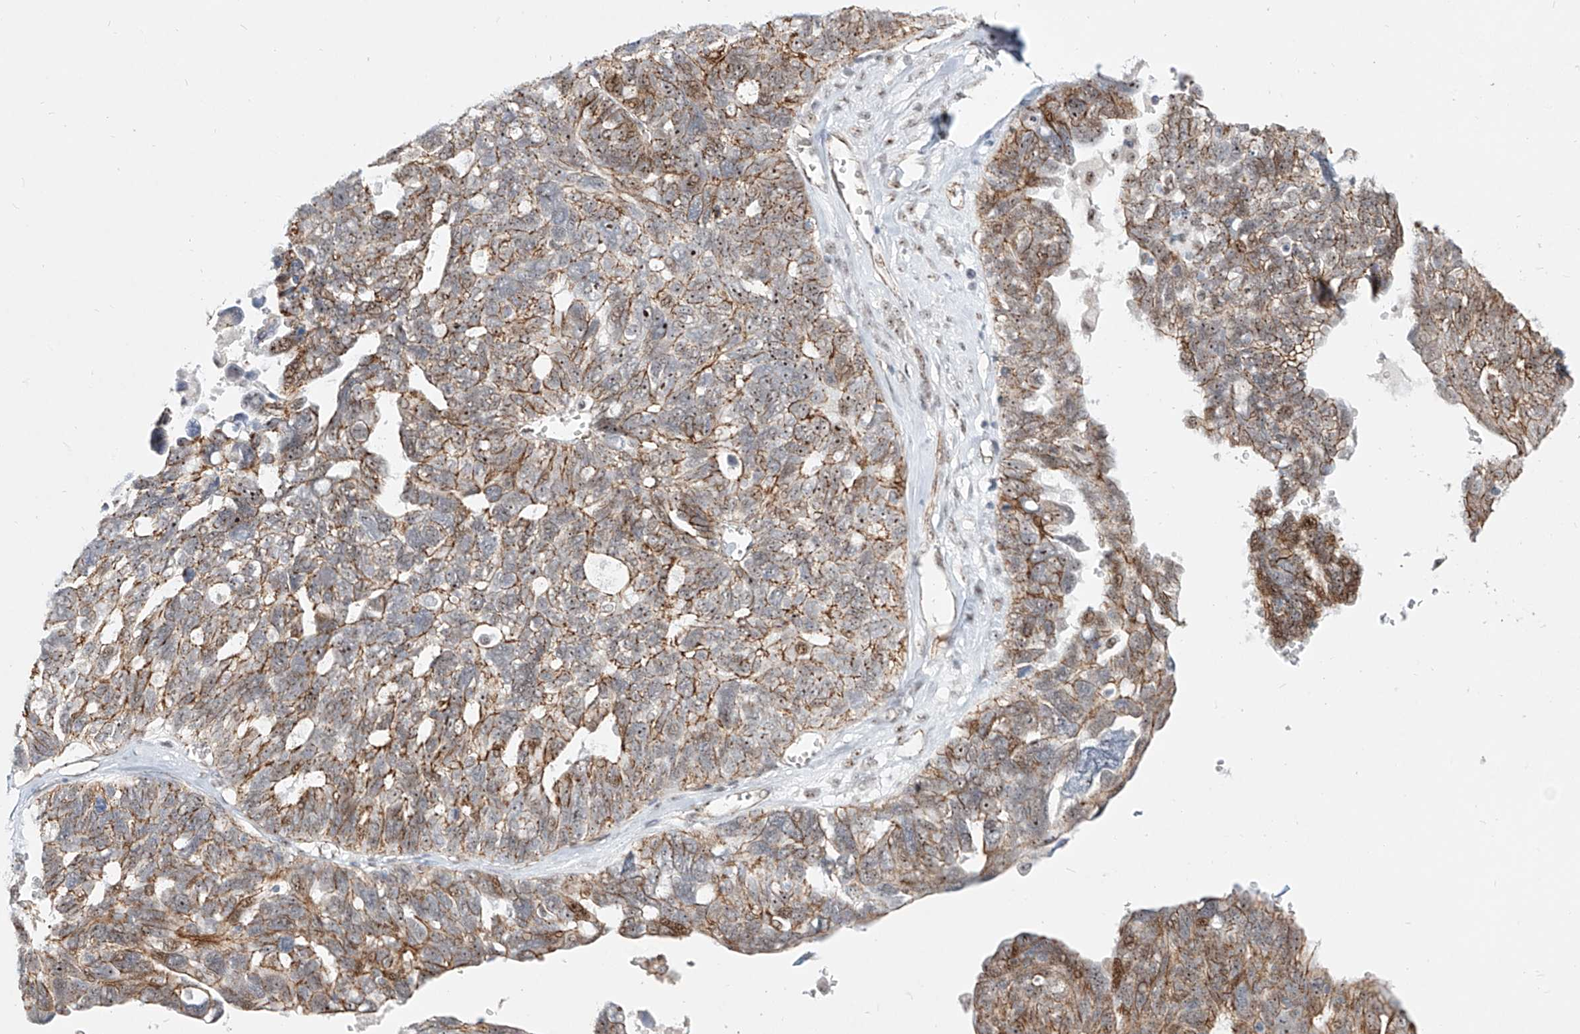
{"staining": {"intensity": "moderate", "quantity": "25%-75%", "location": "cytoplasmic/membranous,nuclear"}, "tissue": "ovarian cancer", "cell_type": "Tumor cells", "image_type": "cancer", "snomed": [{"axis": "morphology", "description": "Cystadenocarcinoma, serous, NOS"}, {"axis": "topography", "description": "Ovary"}], "caption": "Tumor cells show medium levels of moderate cytoplasmic/membranous and nuclear staining in about 25%-75% of cells in human ovarian serous cystadenocarcinoma. The protein is shown in brown color, while the nuclei are stained blue.", "gene": "ZNF710", "patient": {"sex": "female", "age": 79}}